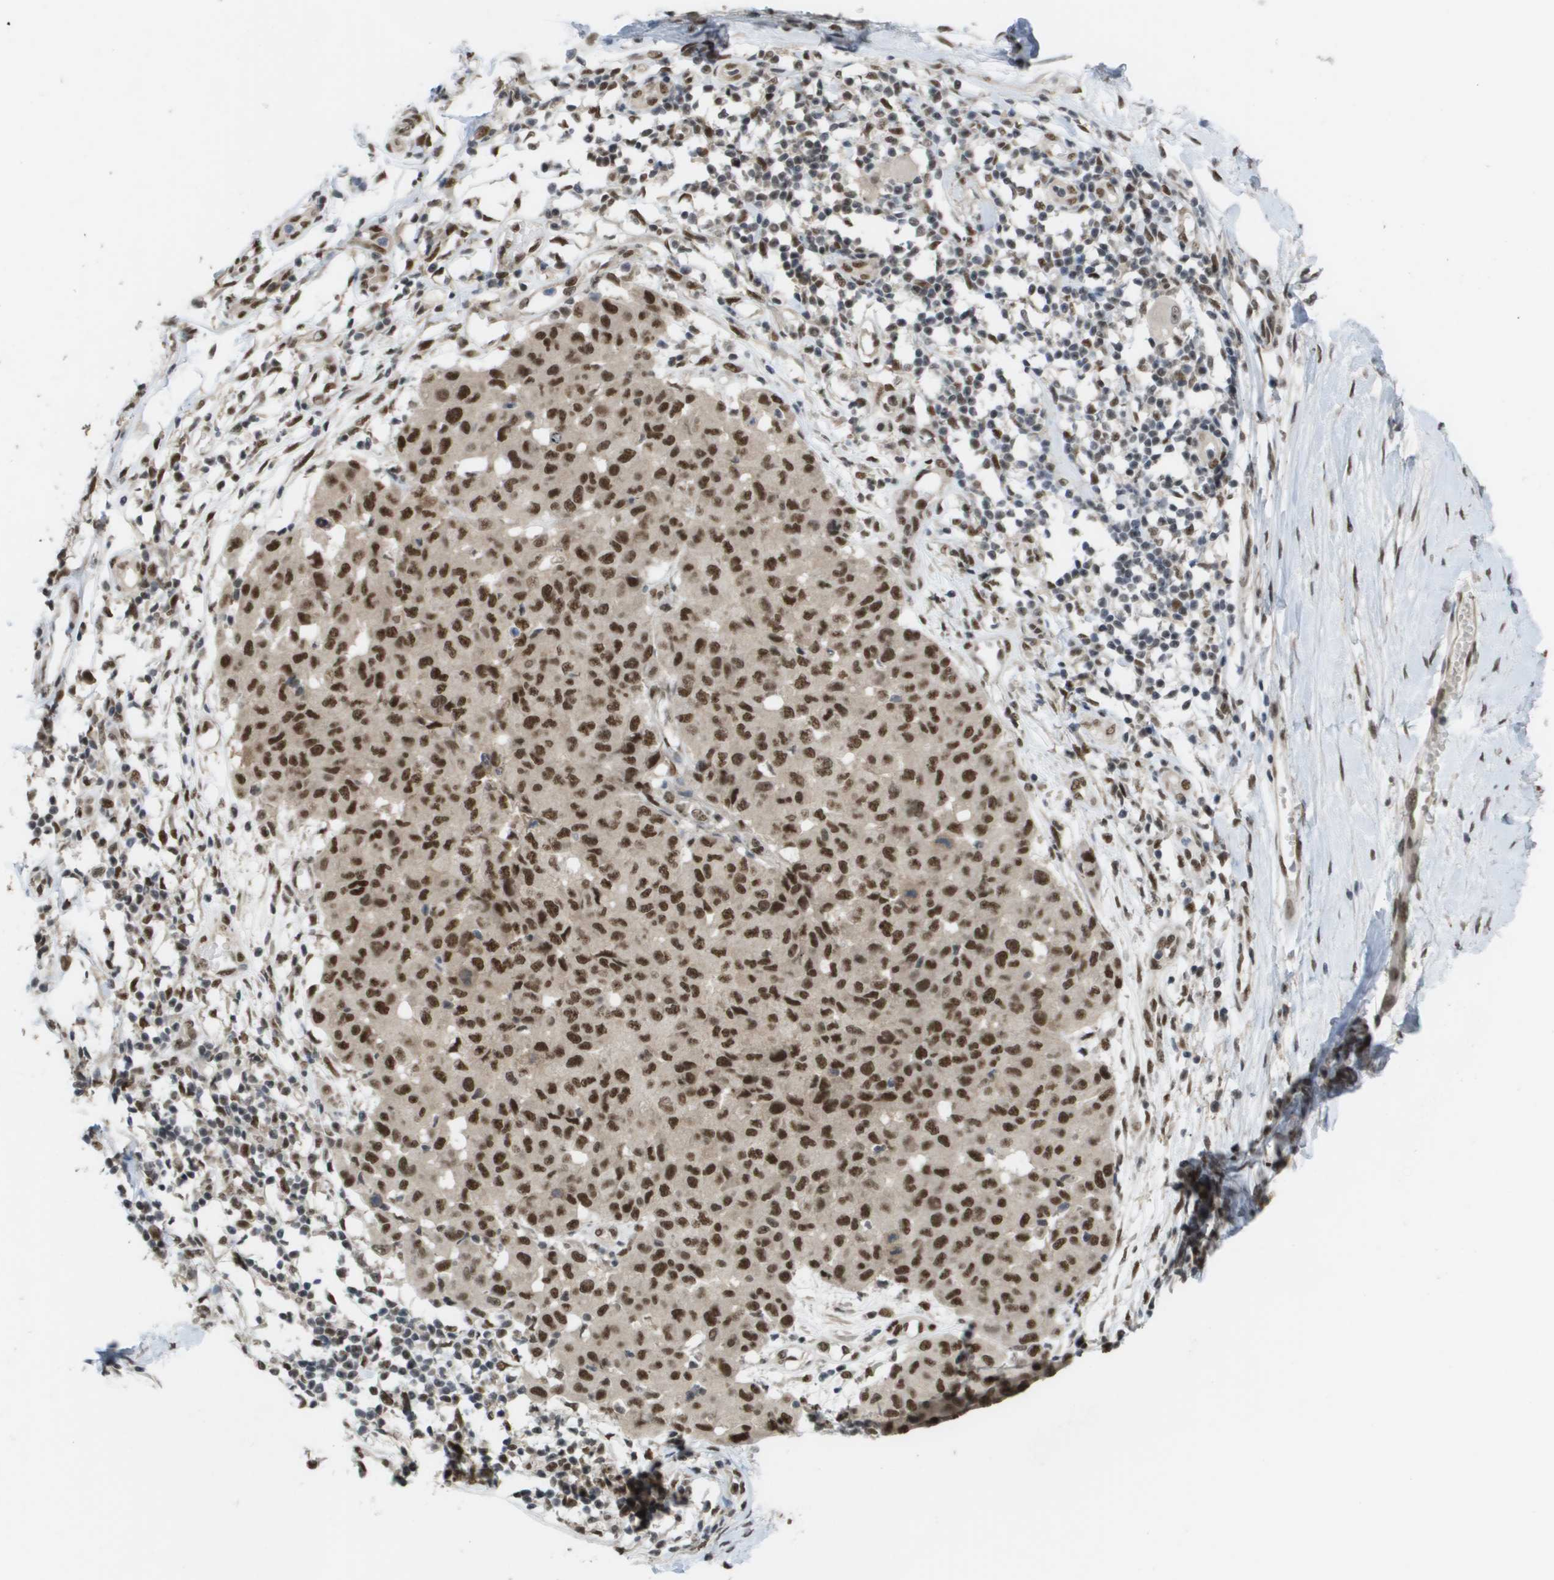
{"staining": {"intensity": "strong", "quantity": ">75%", "location": "nuclear"}, "tissue": "melanoma", "cell_type": "Tumor cells", "image_type": "cancer", "snomed": [{"axis": "morphology", "description": "Normal tissue, NOS"}, {"axis": "morphology", "description": "Malignant melanoma, NOS"}, {"axis": "topography", "description": "Skin"}], "caption": "Malignant melanoma was stained to show a protein in brown. There is high levels of strong nuclear expression in approximately >75% of tumor cells.", "gene": "CDT1", "patient": {"sex": "male", "age": 62}}